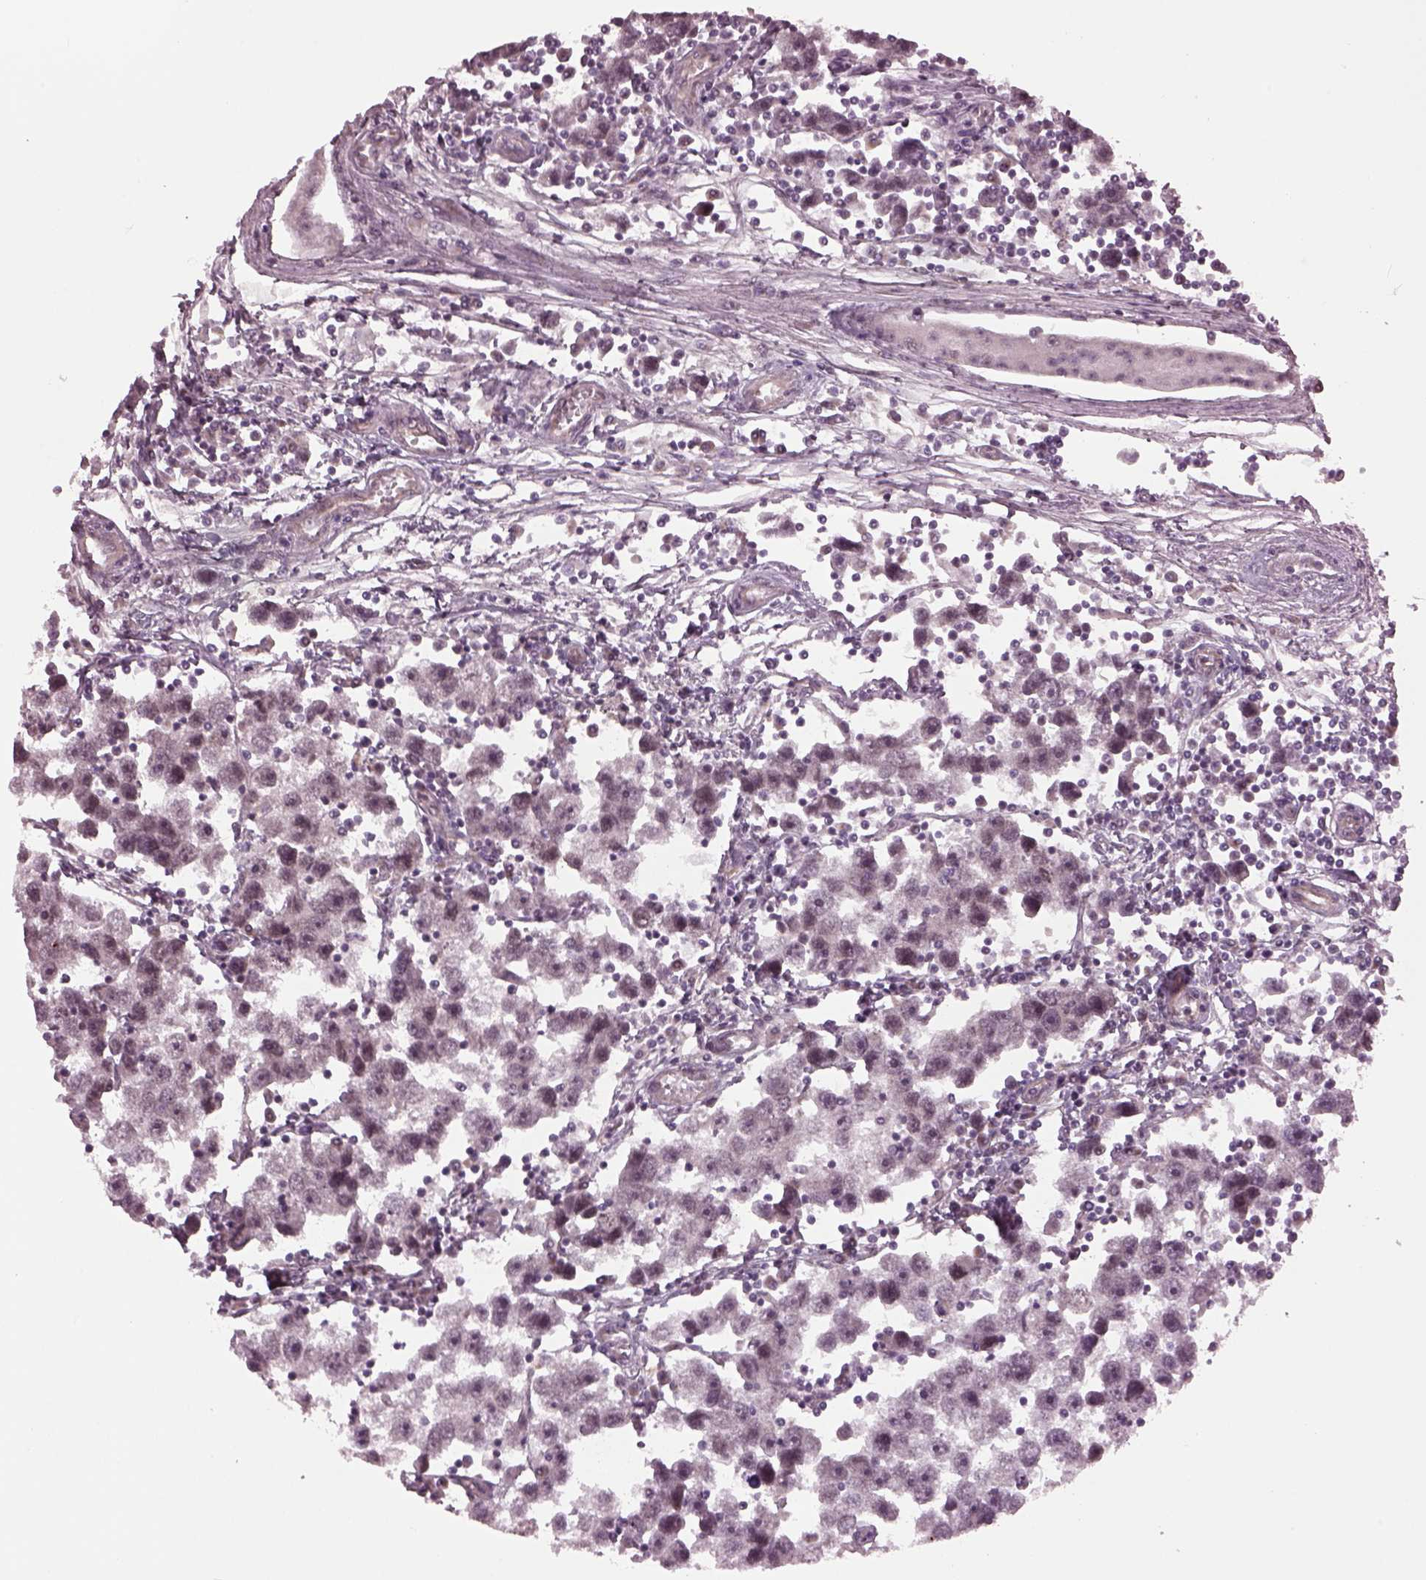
{"staining": {"intensity": "negative", "quantity": "none", "location": "none"}, "tissue": "testis cancer", "cell_type": "Tumor cells", "image_type": "cancer", "snomed": [{"axis": "morphology", "description": "Seminoma, NOS"}, {"axis": "topography", "description": "Testis"}], "caption": "IHC histopathology image of human testis cancer stained for a protein (brown), which demonstrates no staining in tumor cells.", "gene": "RUFY3", "patient": {"sex": "male", "age": 30}}